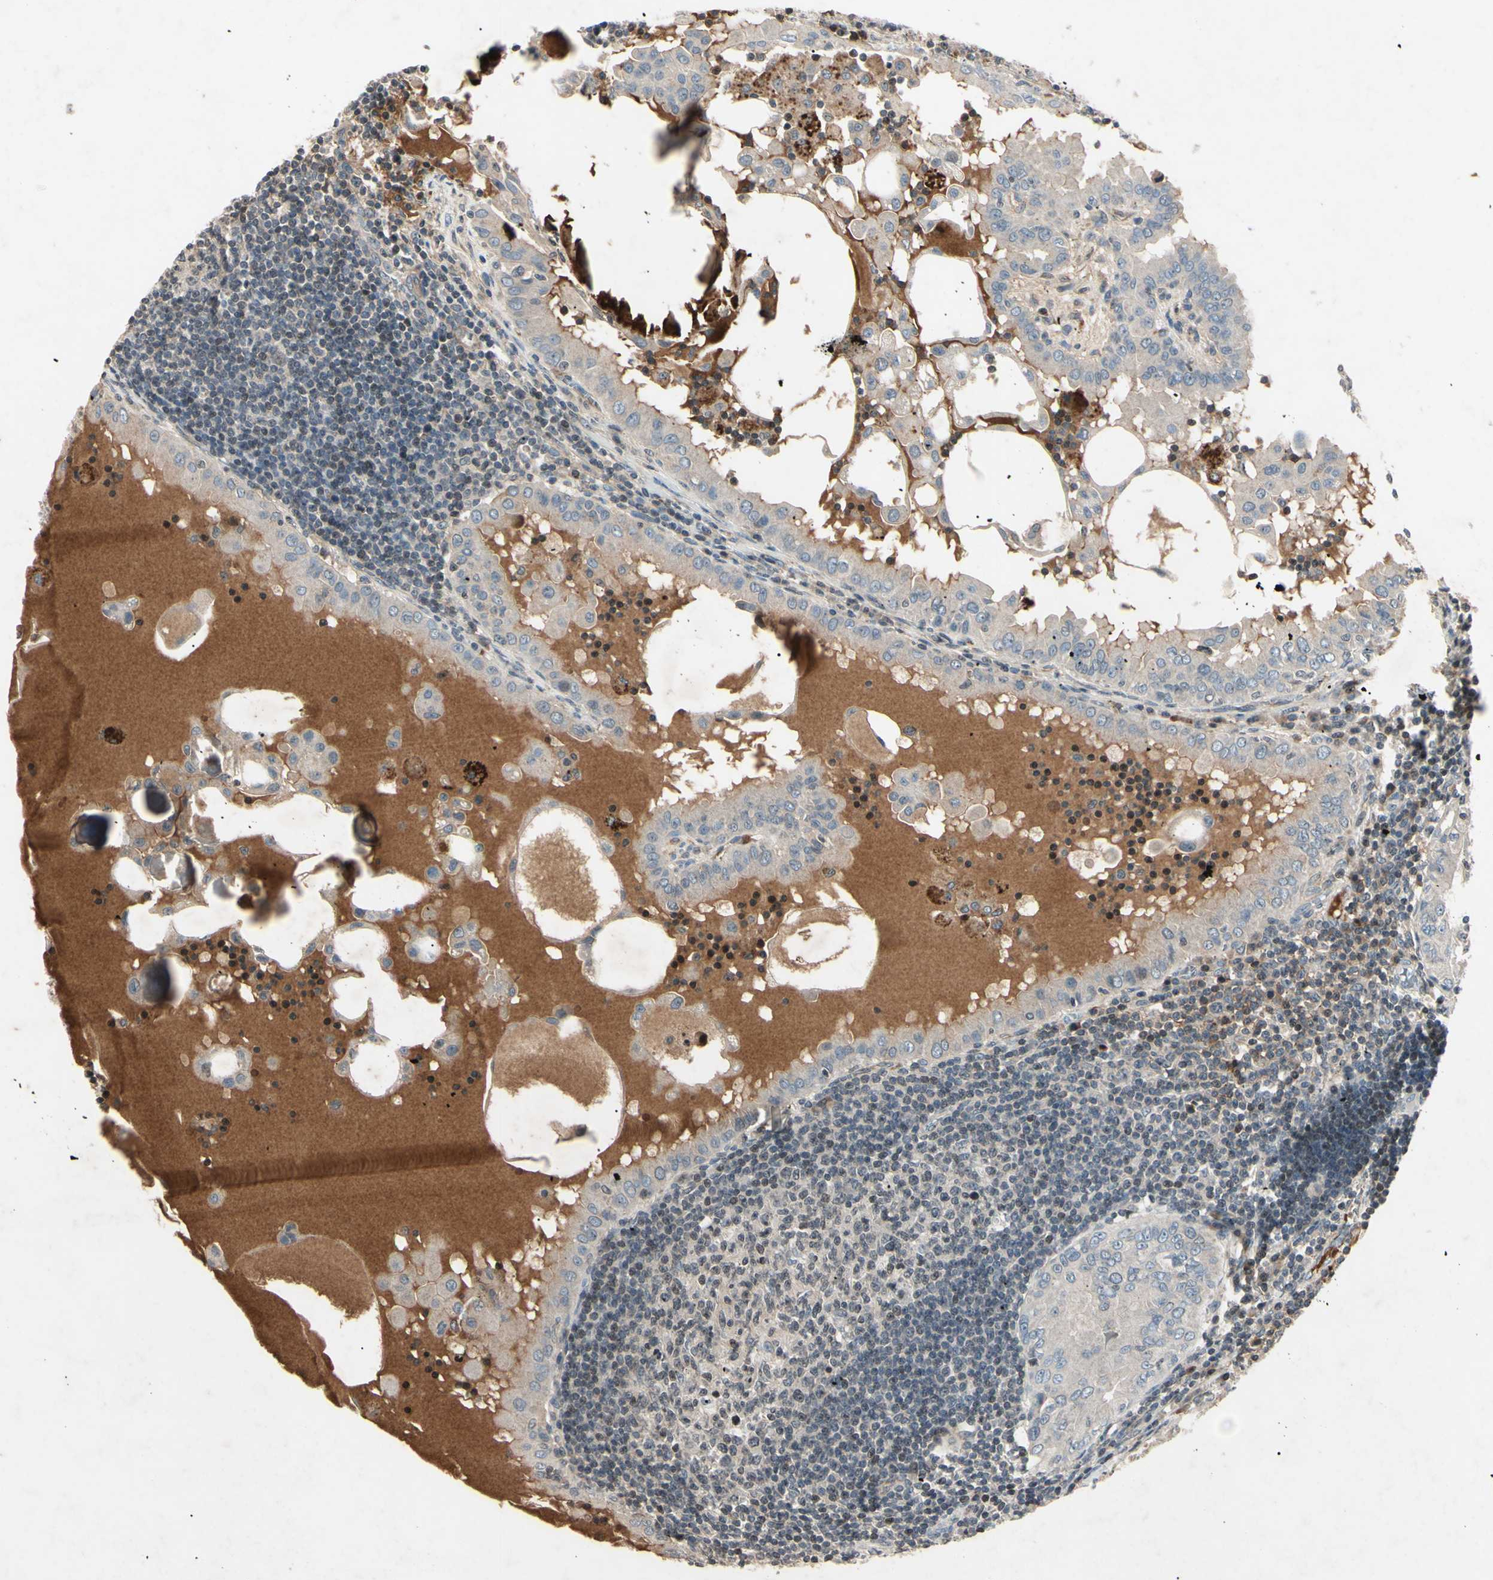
{"staining": {"intensity": "negative", "quantity": "none", "location": "none"}, "tissue": "thyroid cancer", "cell_type": "Tumor cells", "image_type": "cancer", "snomed": [{"axis": "morphology", "description": "Papillary adenocarcinoma, NOS"}, {"axis": "topography", "description": "Thyroid gland"}], "caption": "Immunohistochemistry (IHC) of human papillary adenocarcinoma (thyroid) shows no expression in tumor cells. (DAB immunohistochemistry with hematoxylin counter stain).", "gene": "AEBP1", "patient": {"sex": "male", "age": 33}}